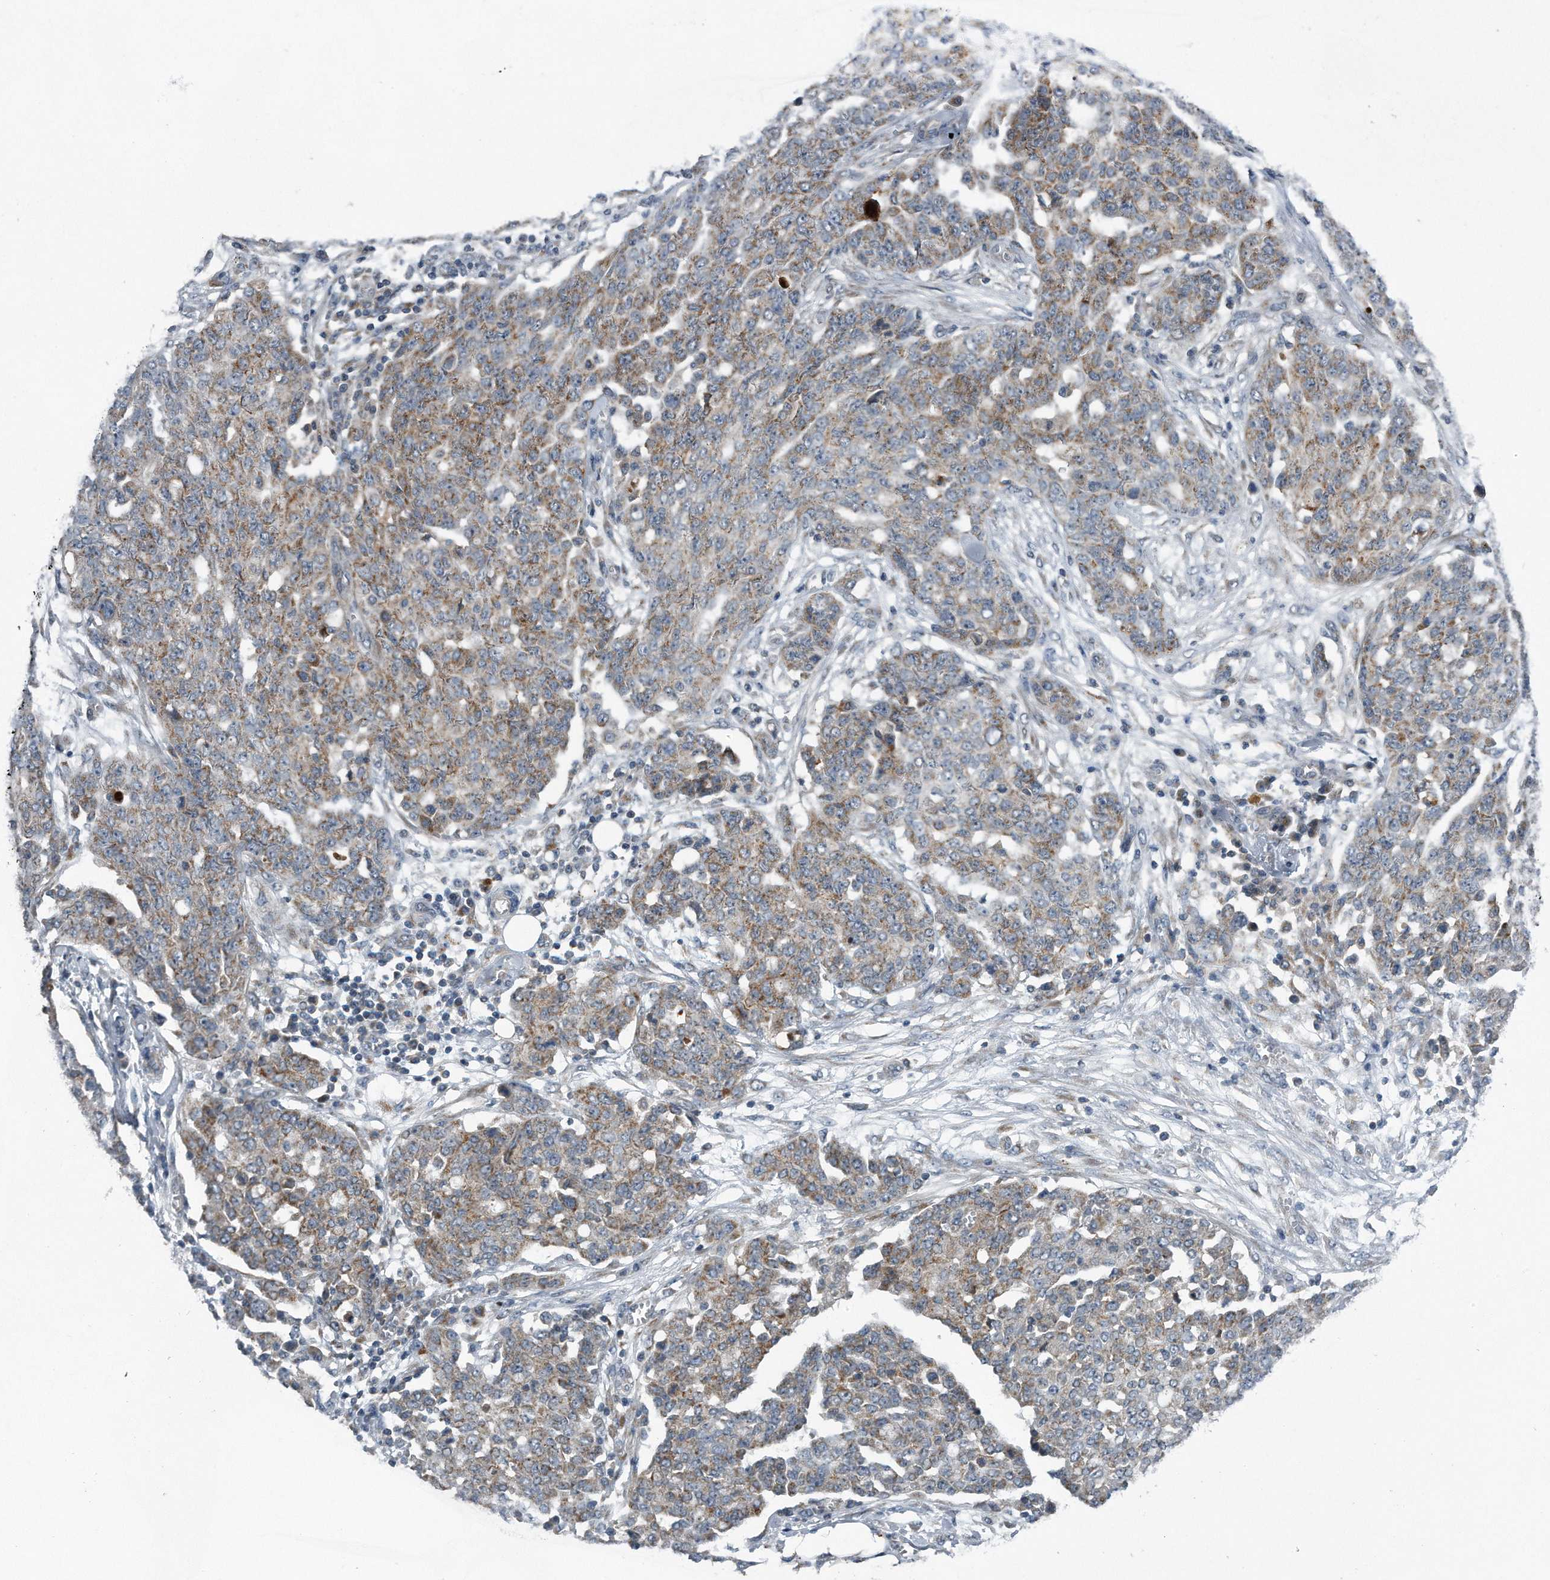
{"staining": {"intensity": "moderate", "quantity": ">75%", "location": "cytoplasmic/membranous"}, "tissue": "ovarian cancer", "cell_type": "Tumor cells", "image_type": "cancer", "snomed": [{"axis": "morphology", "description": "Cystadenocarcinoma, serous, NOS"}, {"axis": "topography", "description": "Soft tissue"}, {"axis": "topography", "description": "Ovary"}], "caption": "Human ovarian cancer (serous cystadenocarcinoma) stained with a protein marker reveals moderate staining in tumor cells.", "gene": "LYRM4", "patient": {"sex": "female", "age": 57}}